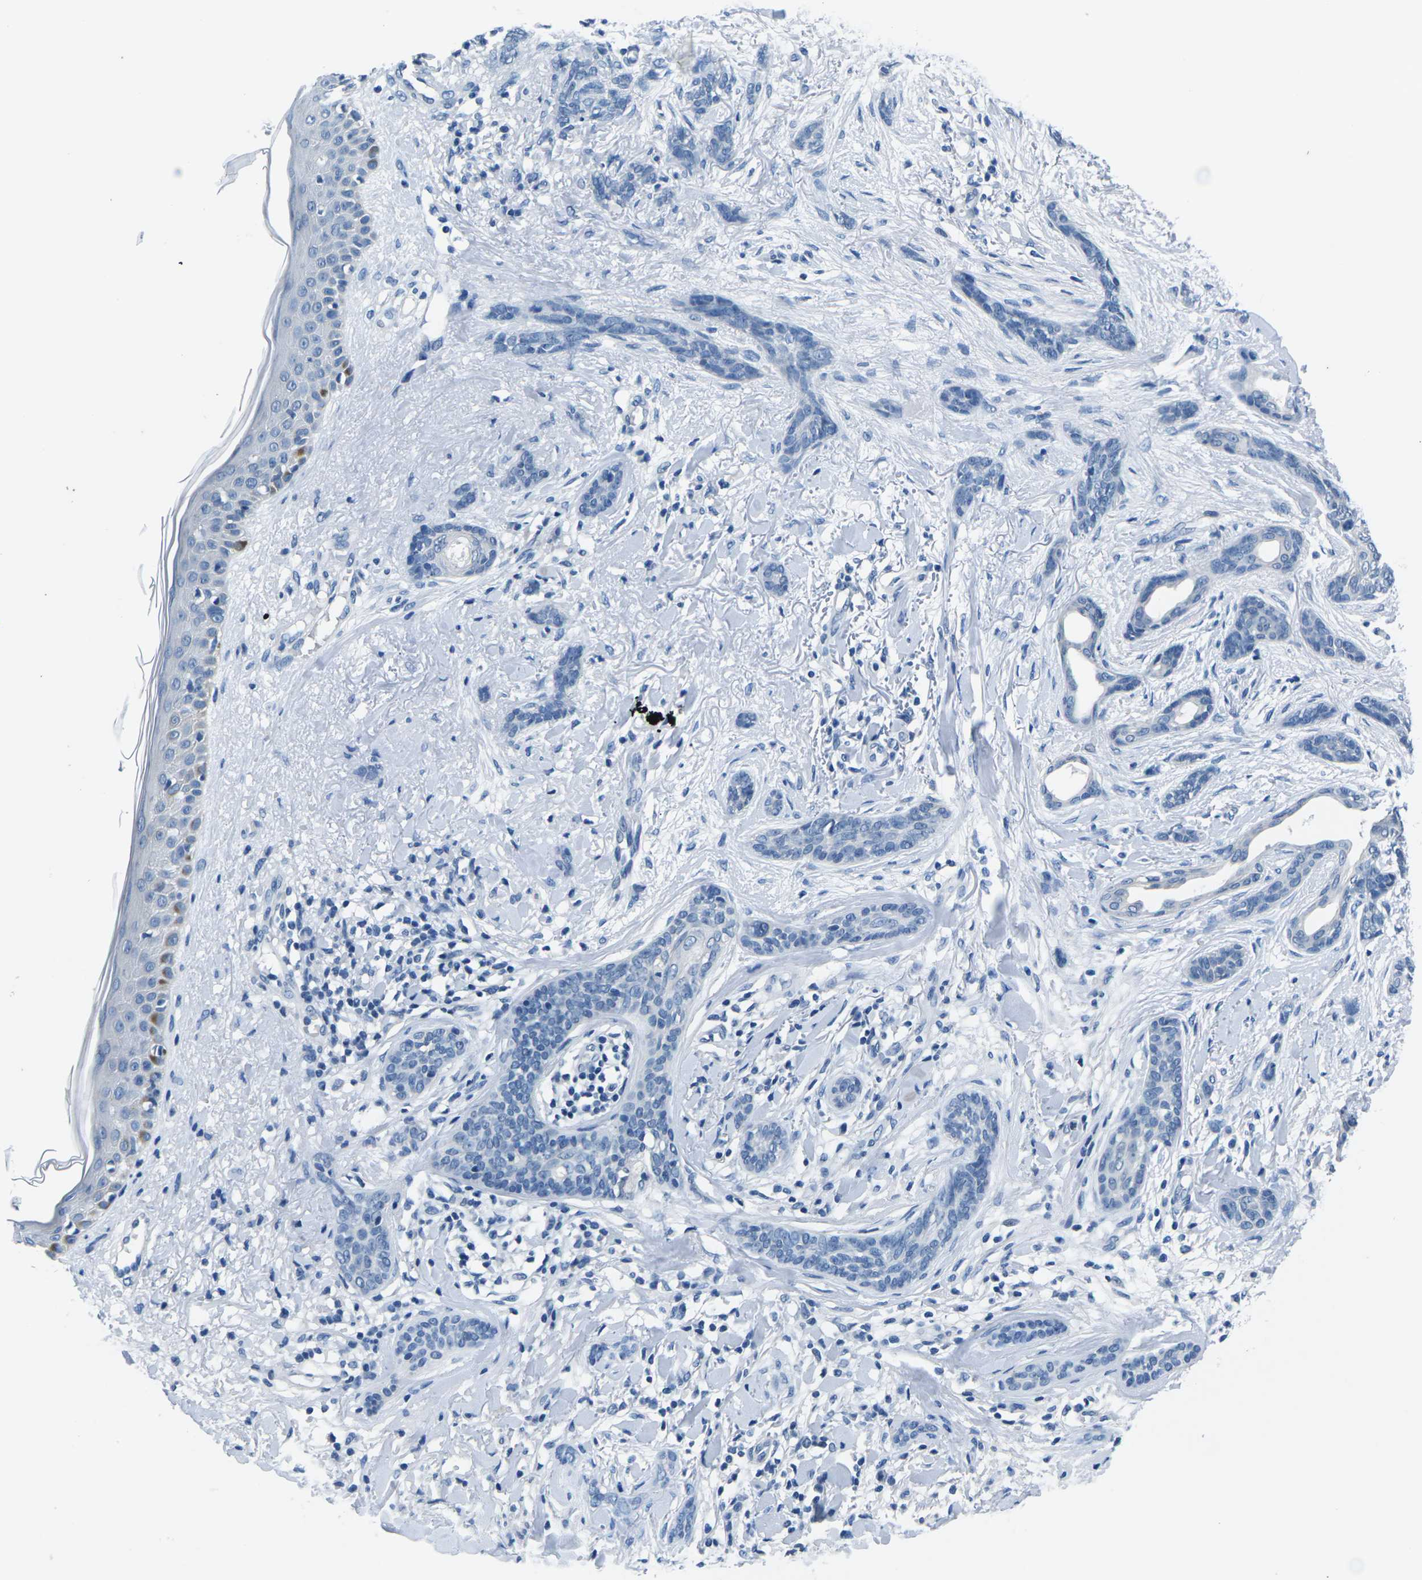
{"staining": {"intensity": "negative", "quantity": "none", "location": "none"}, "tissue": "skin cancer", "cell_type": "Tumor cells", "image_type": "cancer", "snomed": [{"axis": "morphology", "description": "Basal cell carcinoma"}, {"axis": "morphology", "description": "Adnexal tumor, benign"}, {"axis": "topography", "description": "Skin"}], "caption": "An image of human skin benign adnexal tumor is negative for staining in tumor cells.", "gene": "UMOD", "patient": {"sex": "female", "age": 42}}